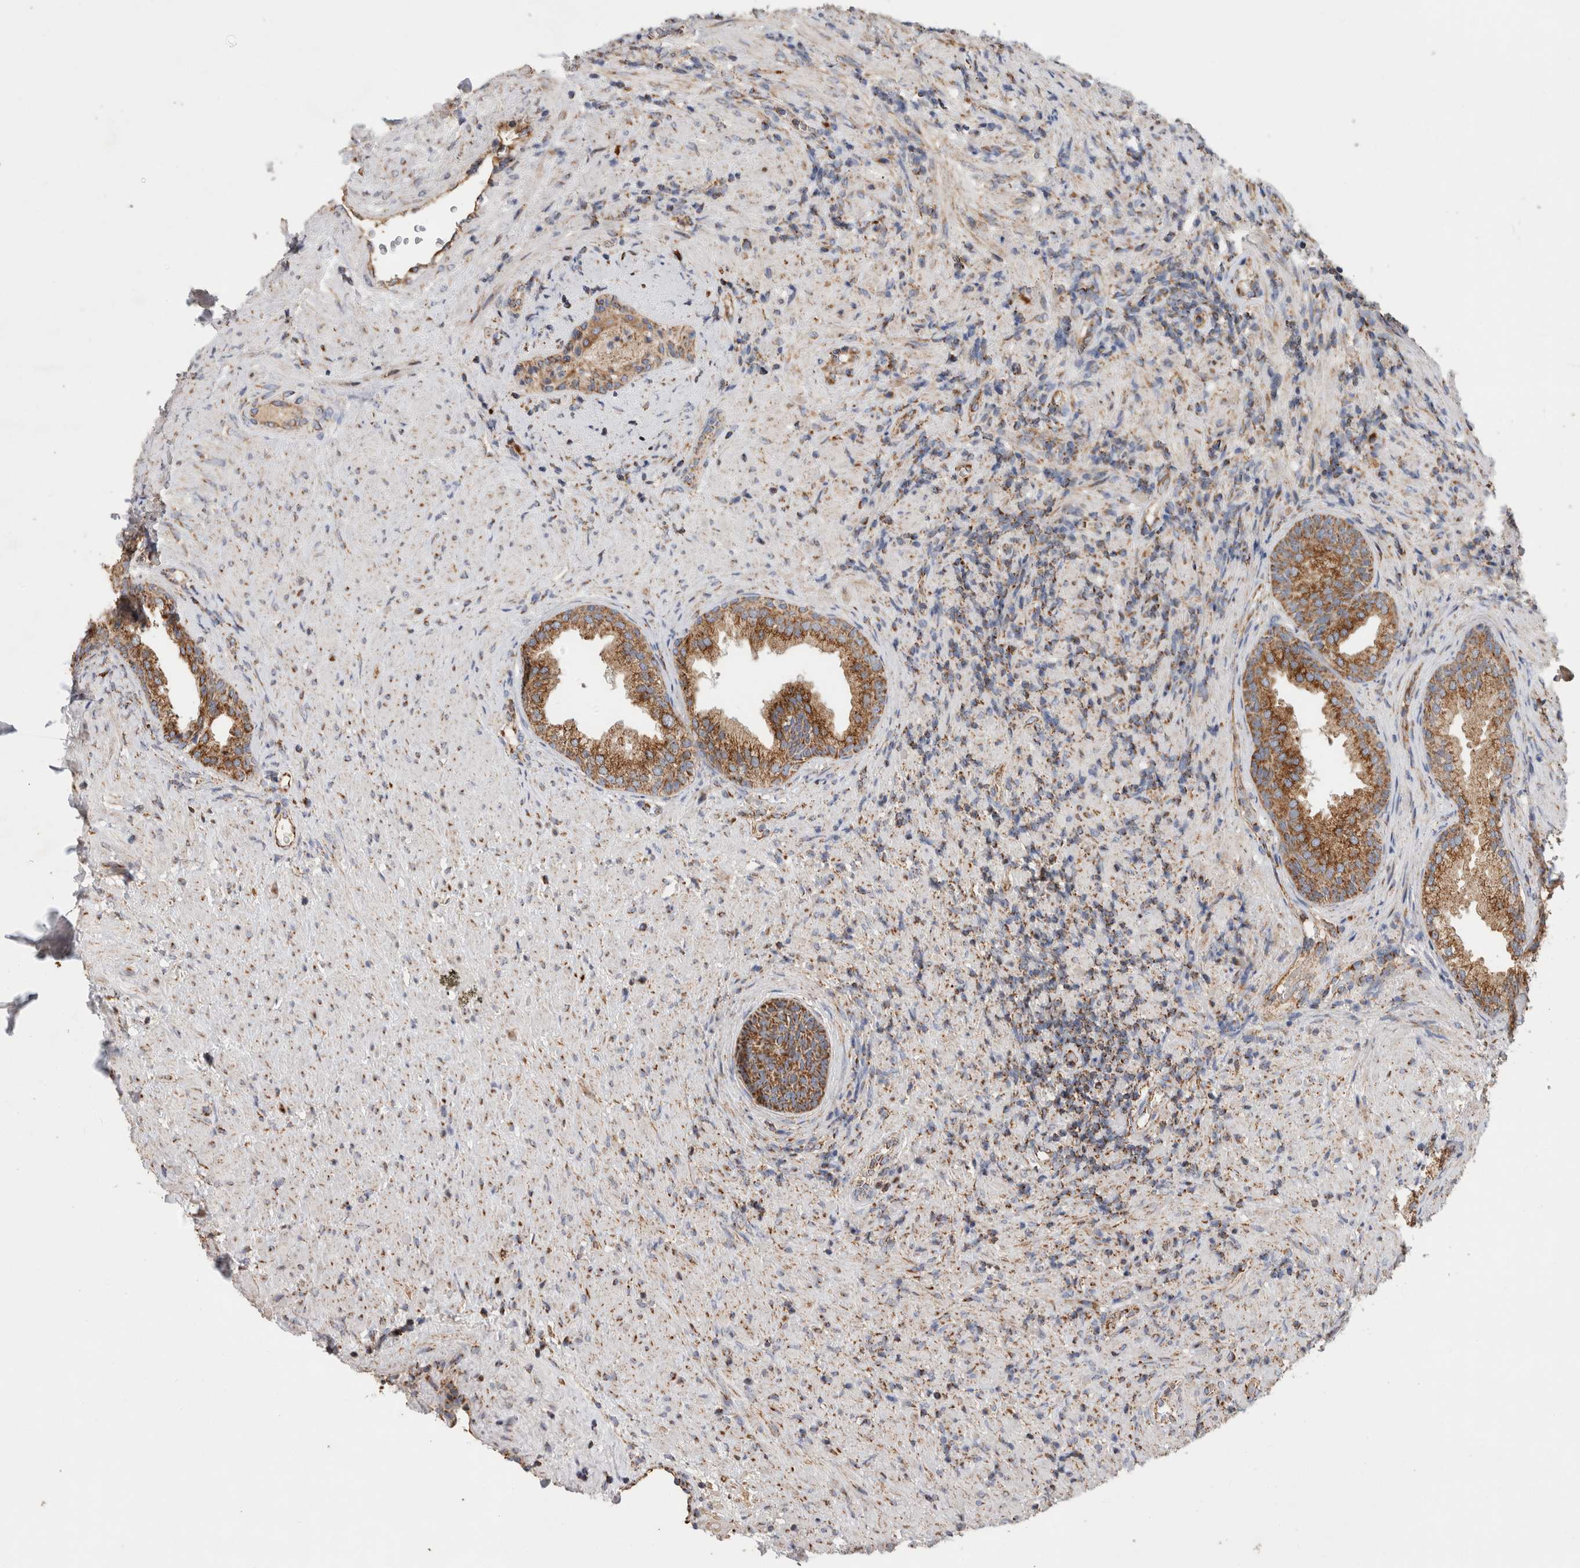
{"staining": {"intensity": "moderate", "quantity": ">75%", "location": "cytoplasmic/membranous"}, "tissue": "prostate", "cell_type": "Glandular cells", "image_type": "normal", "snomed": [{"axis": "morphology", "description": "Normal tissue, NOS"}, {"axis": "topography", "description": "Prostate"}], "caption": "Immunohistochemistry (IHC) image of benign prostate: human prostate stained using immunohistochemistry shows medium levels of moderate protein expression localized specifically in the cytoplasmic/membranous of glandular cells, appearing as a cytoplasmic/membranous brown color.", "gene": "IARS2", "patient": {"sex": "male", "age": 76}}